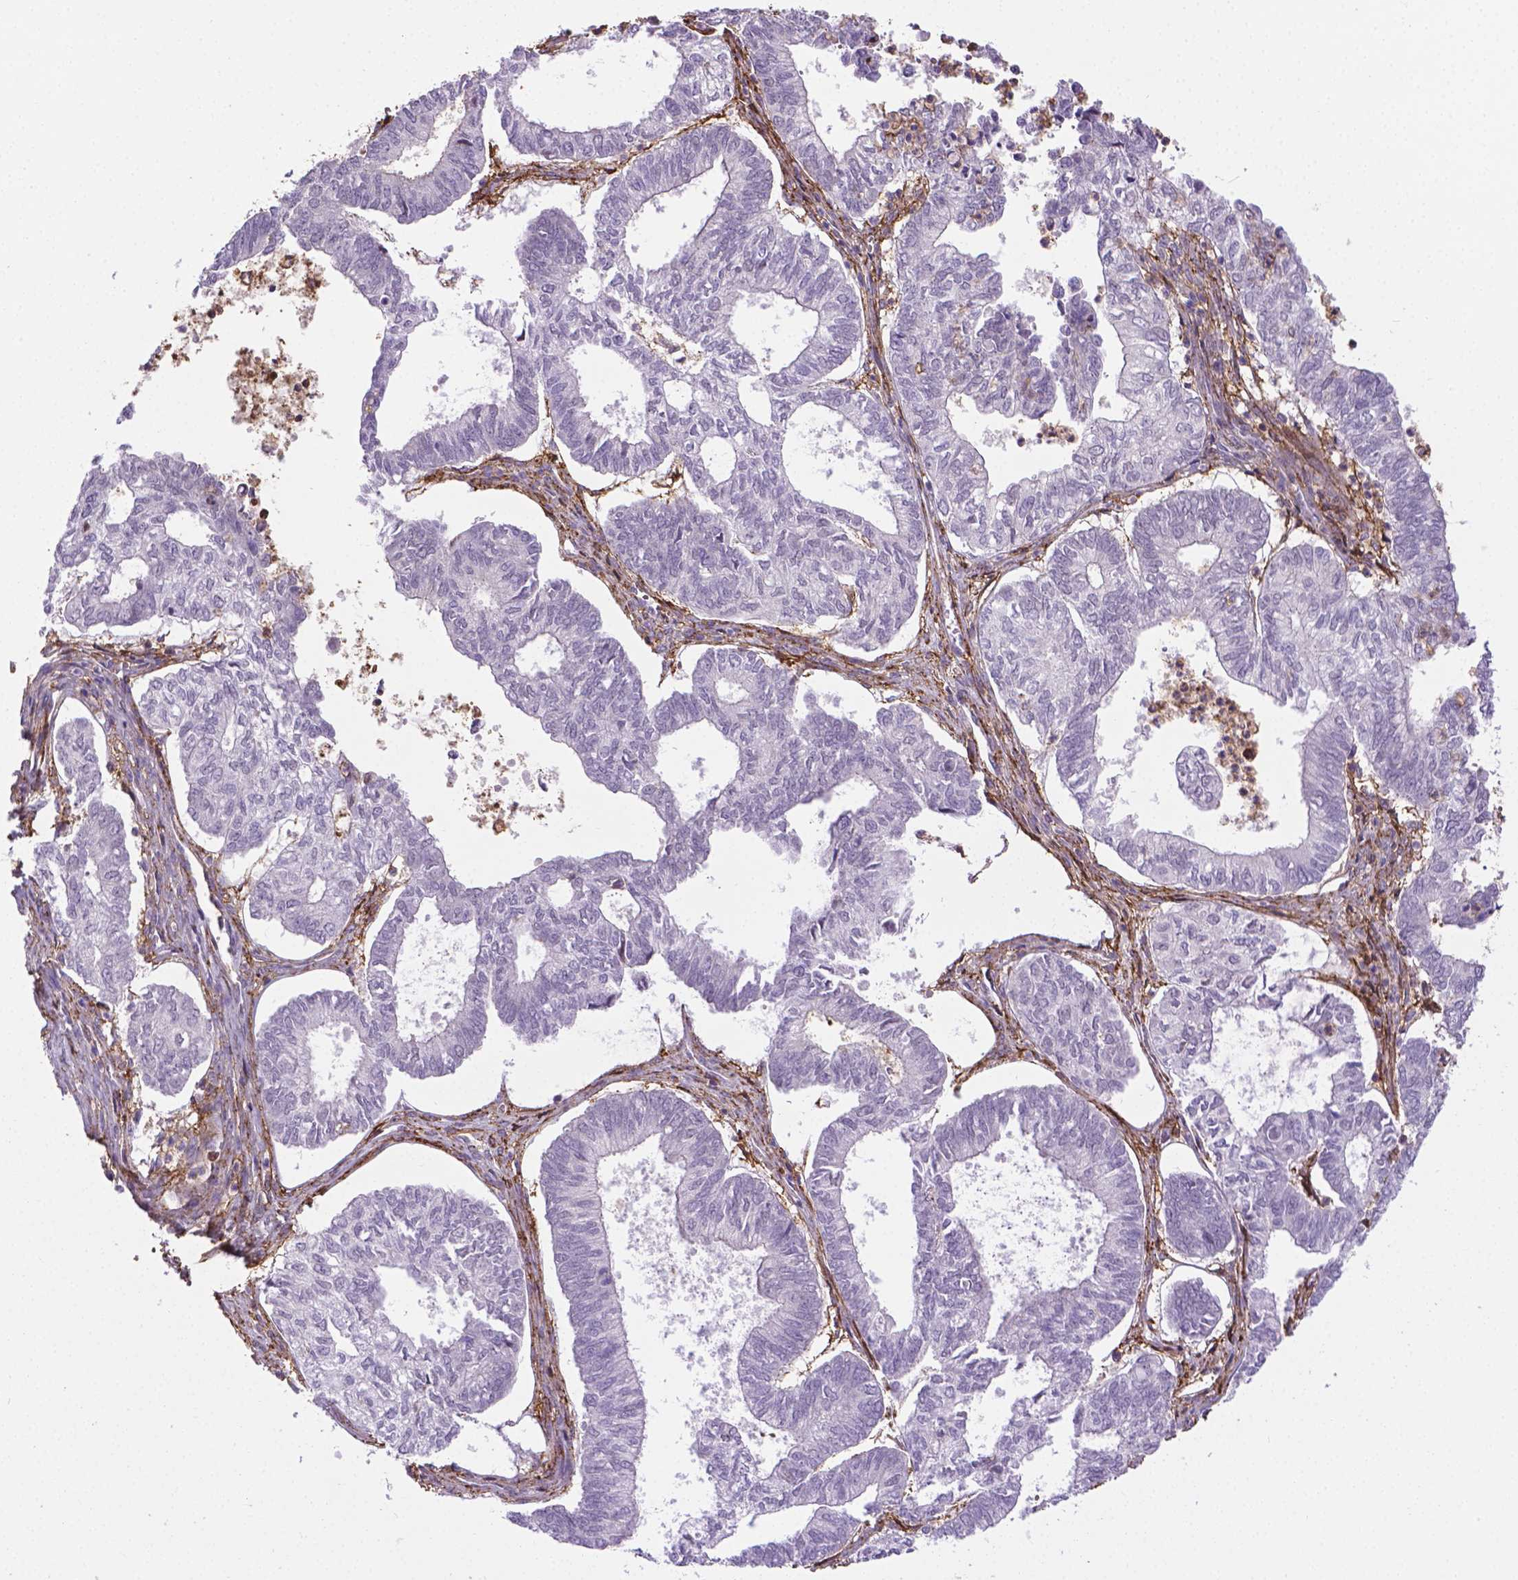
{"staining": {"intensity": "negative", "quantity": "none", "location": "none"}, "tissue": "ovarian cancer", "cell_type": "Tumor cells", "image_type": "cancer", "snomed": [{"axis": "morphology", "description": "Carcinoma, endometroid"}, {"axis": "topography", "description": "Ovary"}], "caption": "The micrograph demonstrates no staining of tumor cells in ovarian endometroid carcinoma. (DAB (3,3'-diaminobenzidine) immunohistochemistry with hematoxylin counter stain).", "gene": "ACAD10", "patient": {"sex": "female", "age": 64}}